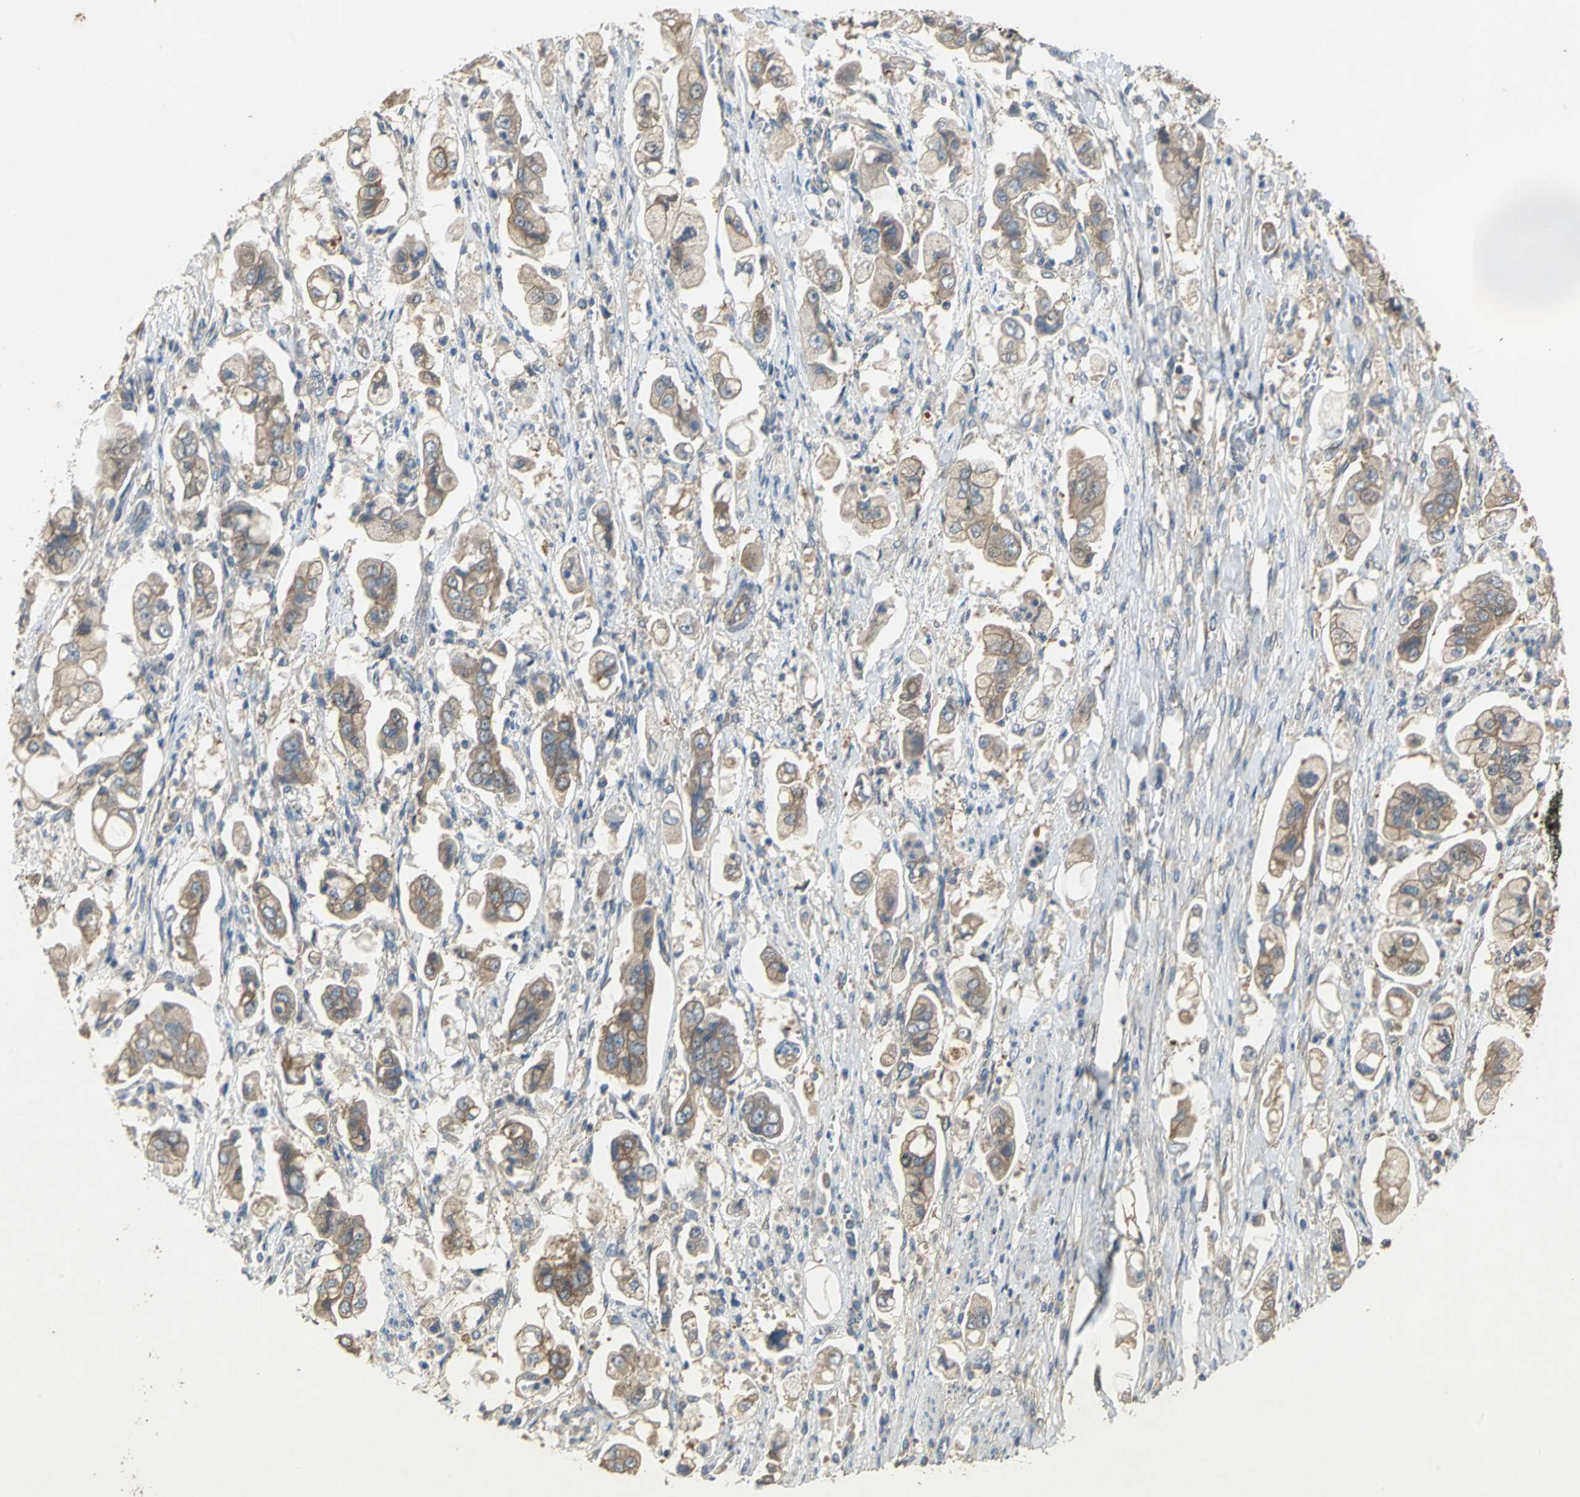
{"staining": {"intensity": "moderate", "quantity": ">75%", "location": "cytoplasmic/membranous"}, "tissue": "stomach cancer", "cell_type": "Tumor cells", "image_type": "cancer", "snomed": [{"axis": "morphology", "description": "Adenocarcinoma, NOS"}, {"axis": "topography", "description": "Stomach"}], "caption": "The histopathology image shows staining of stomach cancer, revealing moderate cytoplasmic/membranous protein staining (brown color) within tumor cells.", "gene": "MET", "patient": {"sex": "male", "age": 62}}